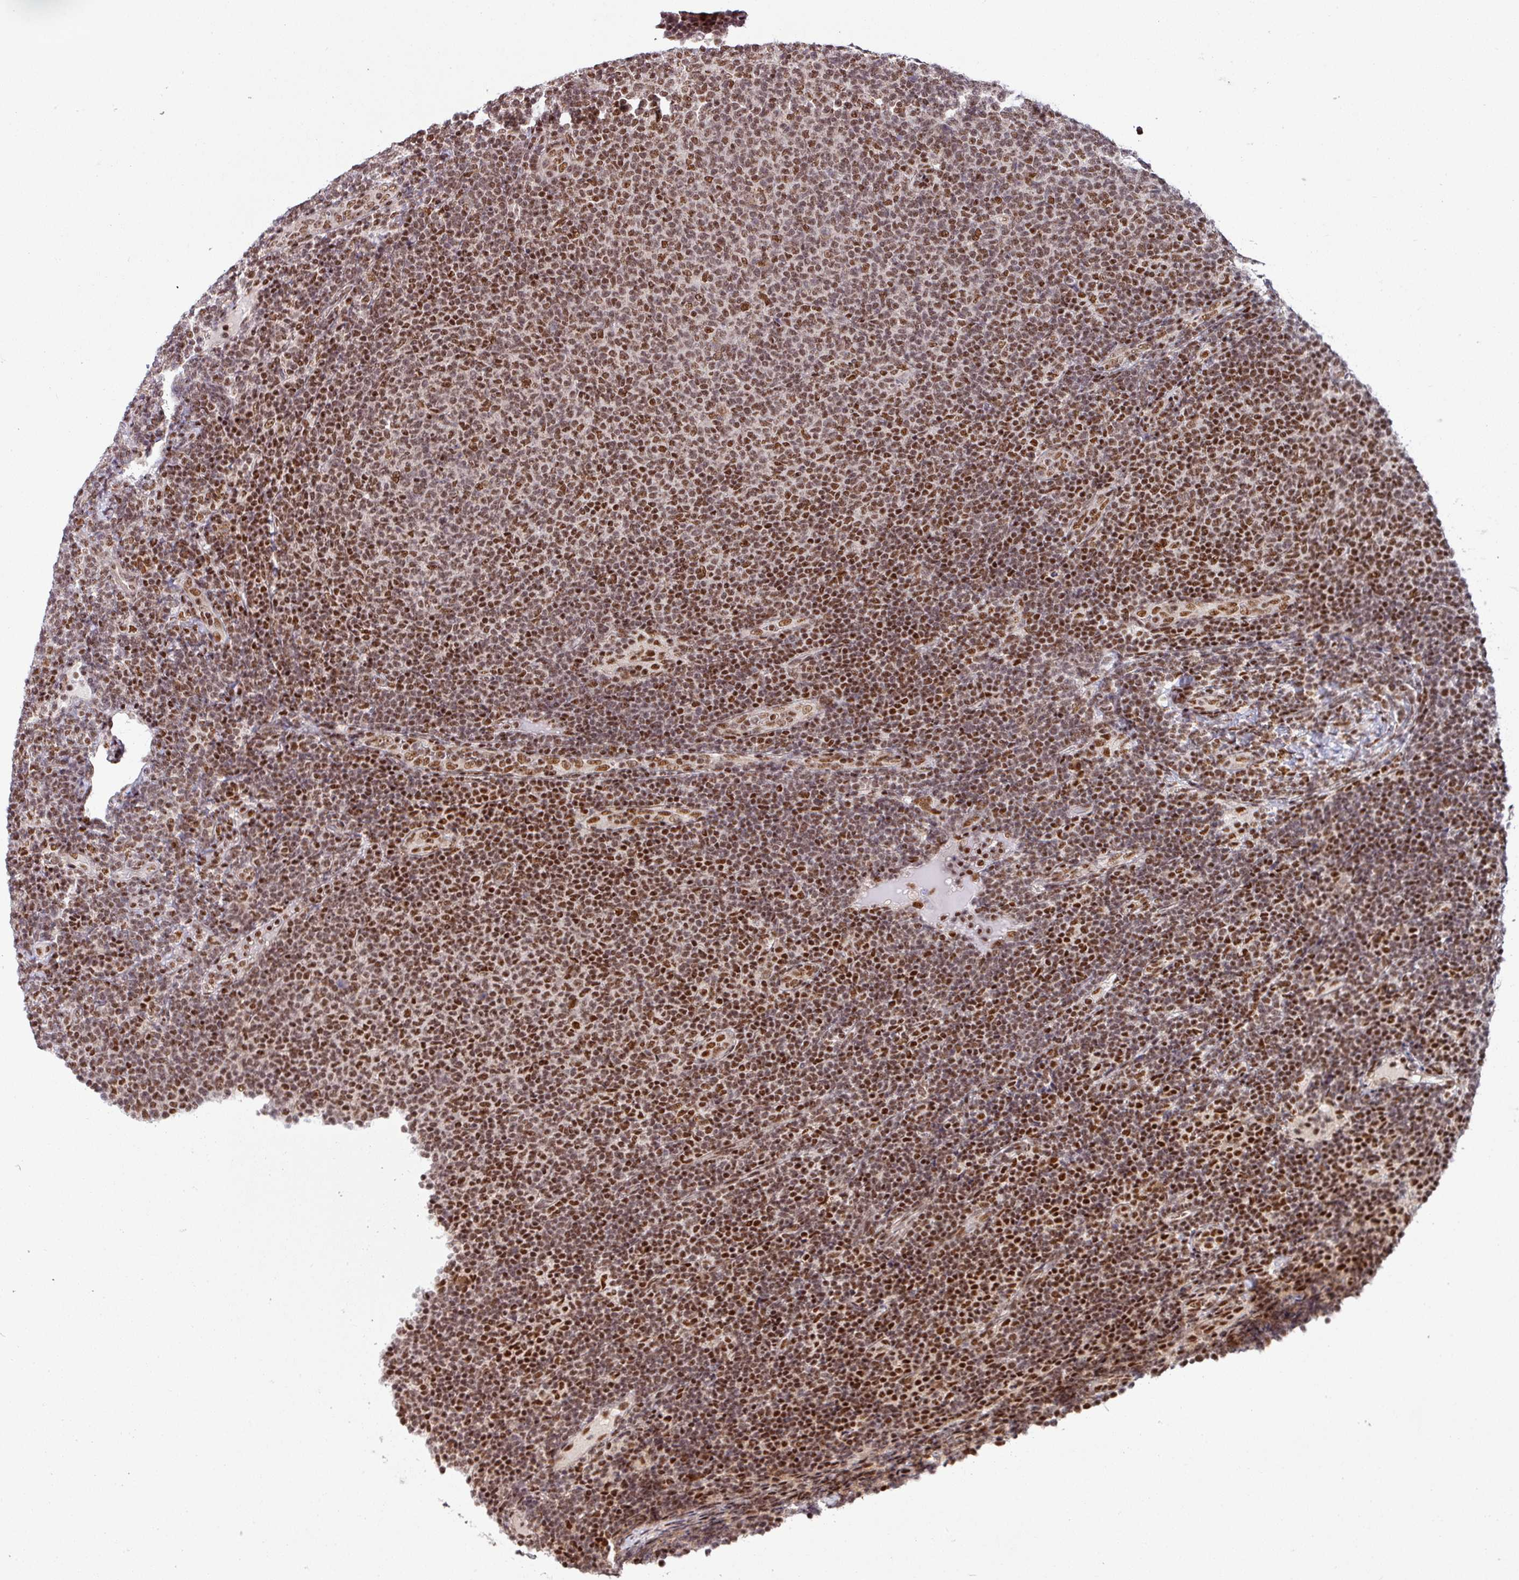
{"staining": {"intensity": "strong", "quantity": ">75%", "location": "nuclear"}, "tissue": "lymphoma", "cell_type": "Tumor cells", "image_type": "cancer", "snomed": [{"axis": "morphology", "description": "Malignant lymphoma, non-Hodgkin's type, Low grade"}, {"axis": "topography", "description": "Lymph node"}], "caption": "A histopathology image of human low-grade malignant lymphoma, non-Hodgkin's type stained for a protein shows strong nuclear brown staining in tumor cells.", "gene": "PHF23", "patient": {"sex": "male", "age": 66}}